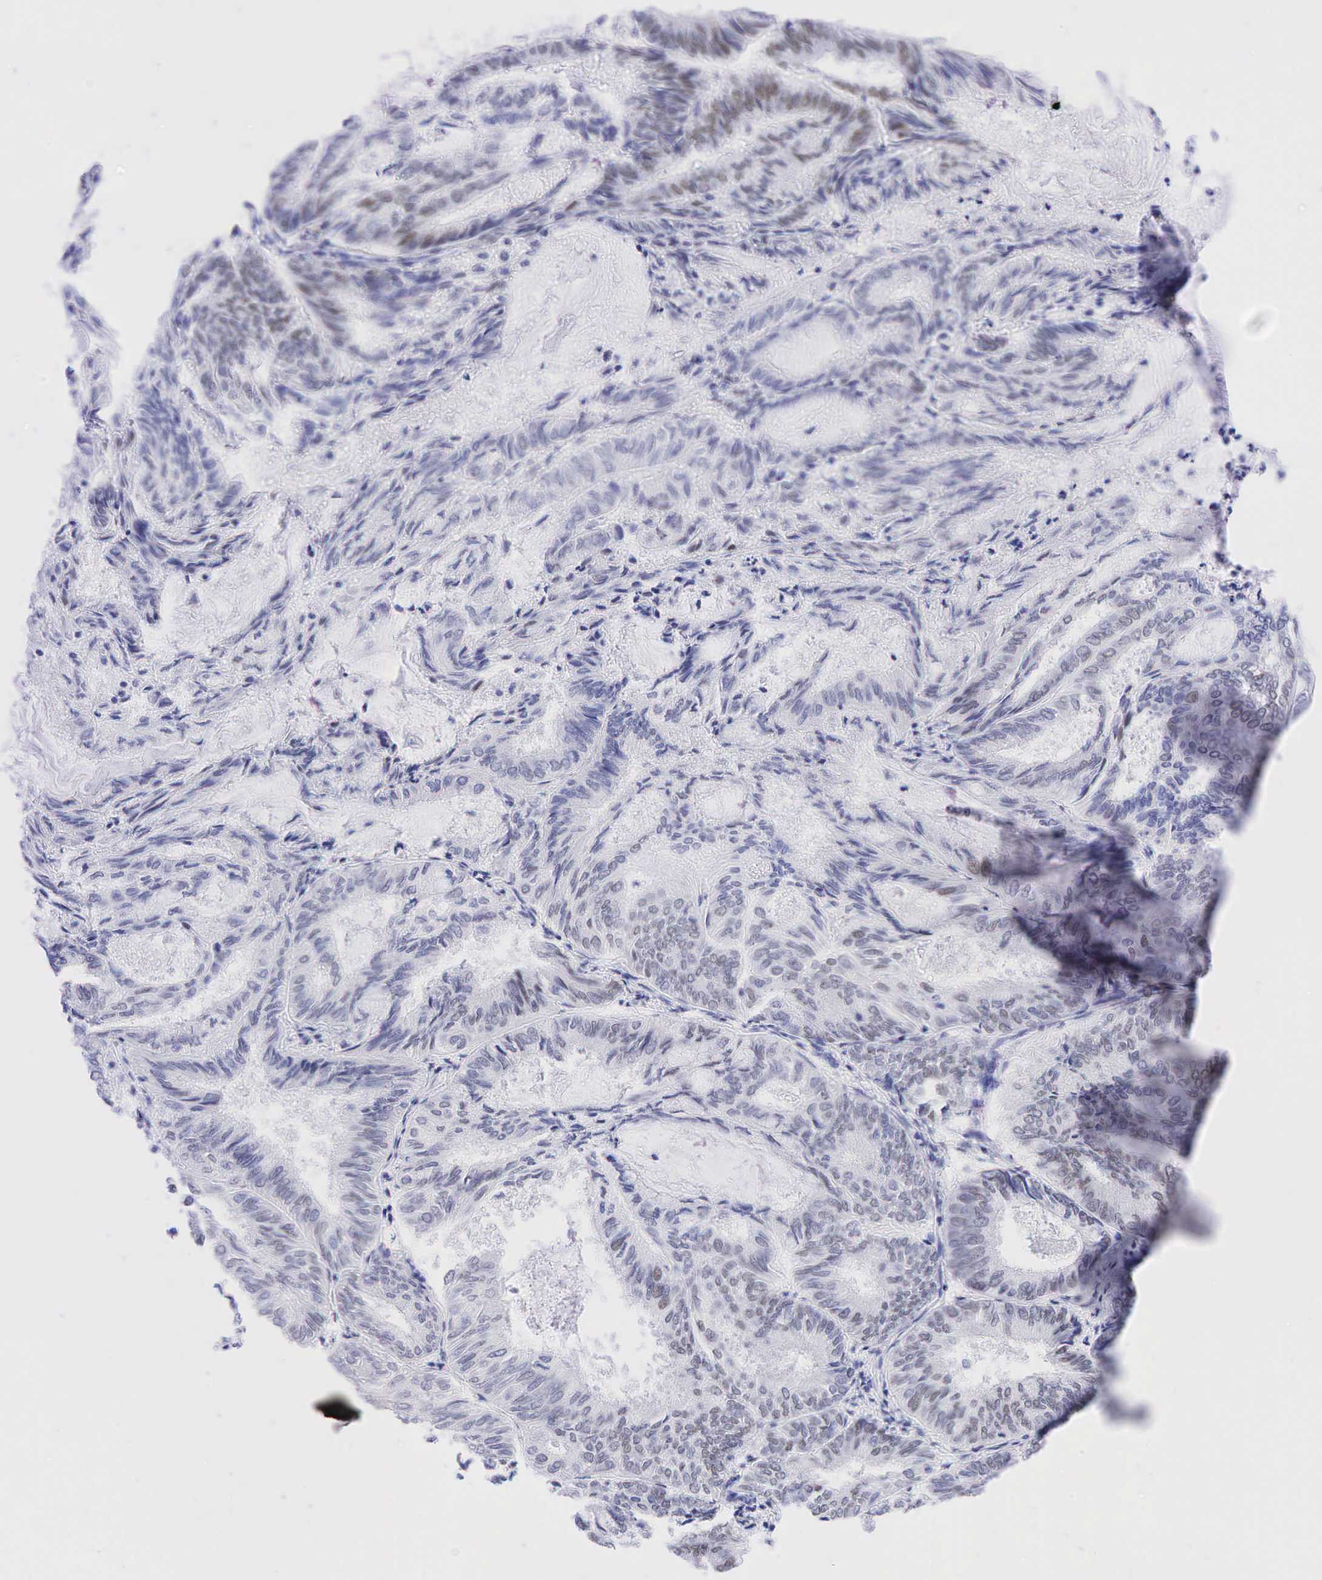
{"staining": {"intensity": "weak", "quantity": "<25%", "location": "nuclear"}, "tissue": "endometrial cancer", "cell_type": "Tumor cells", "image_type": "cancer", "snomed": [{"axis": "morphology", "description": "Adenocarcinoma, NOS"}, {"axis": "topography", "description": "Endometrium"}], "caption": "IHC image of neoplastic tissue: human endometrial adenocarcinoma stained with DAB (3,3'-diaminobenzidine) exhibits no significant protein expression in tumor cells.", "gene": "ESR1", "patient": {"sex": "female", "age": 59}}